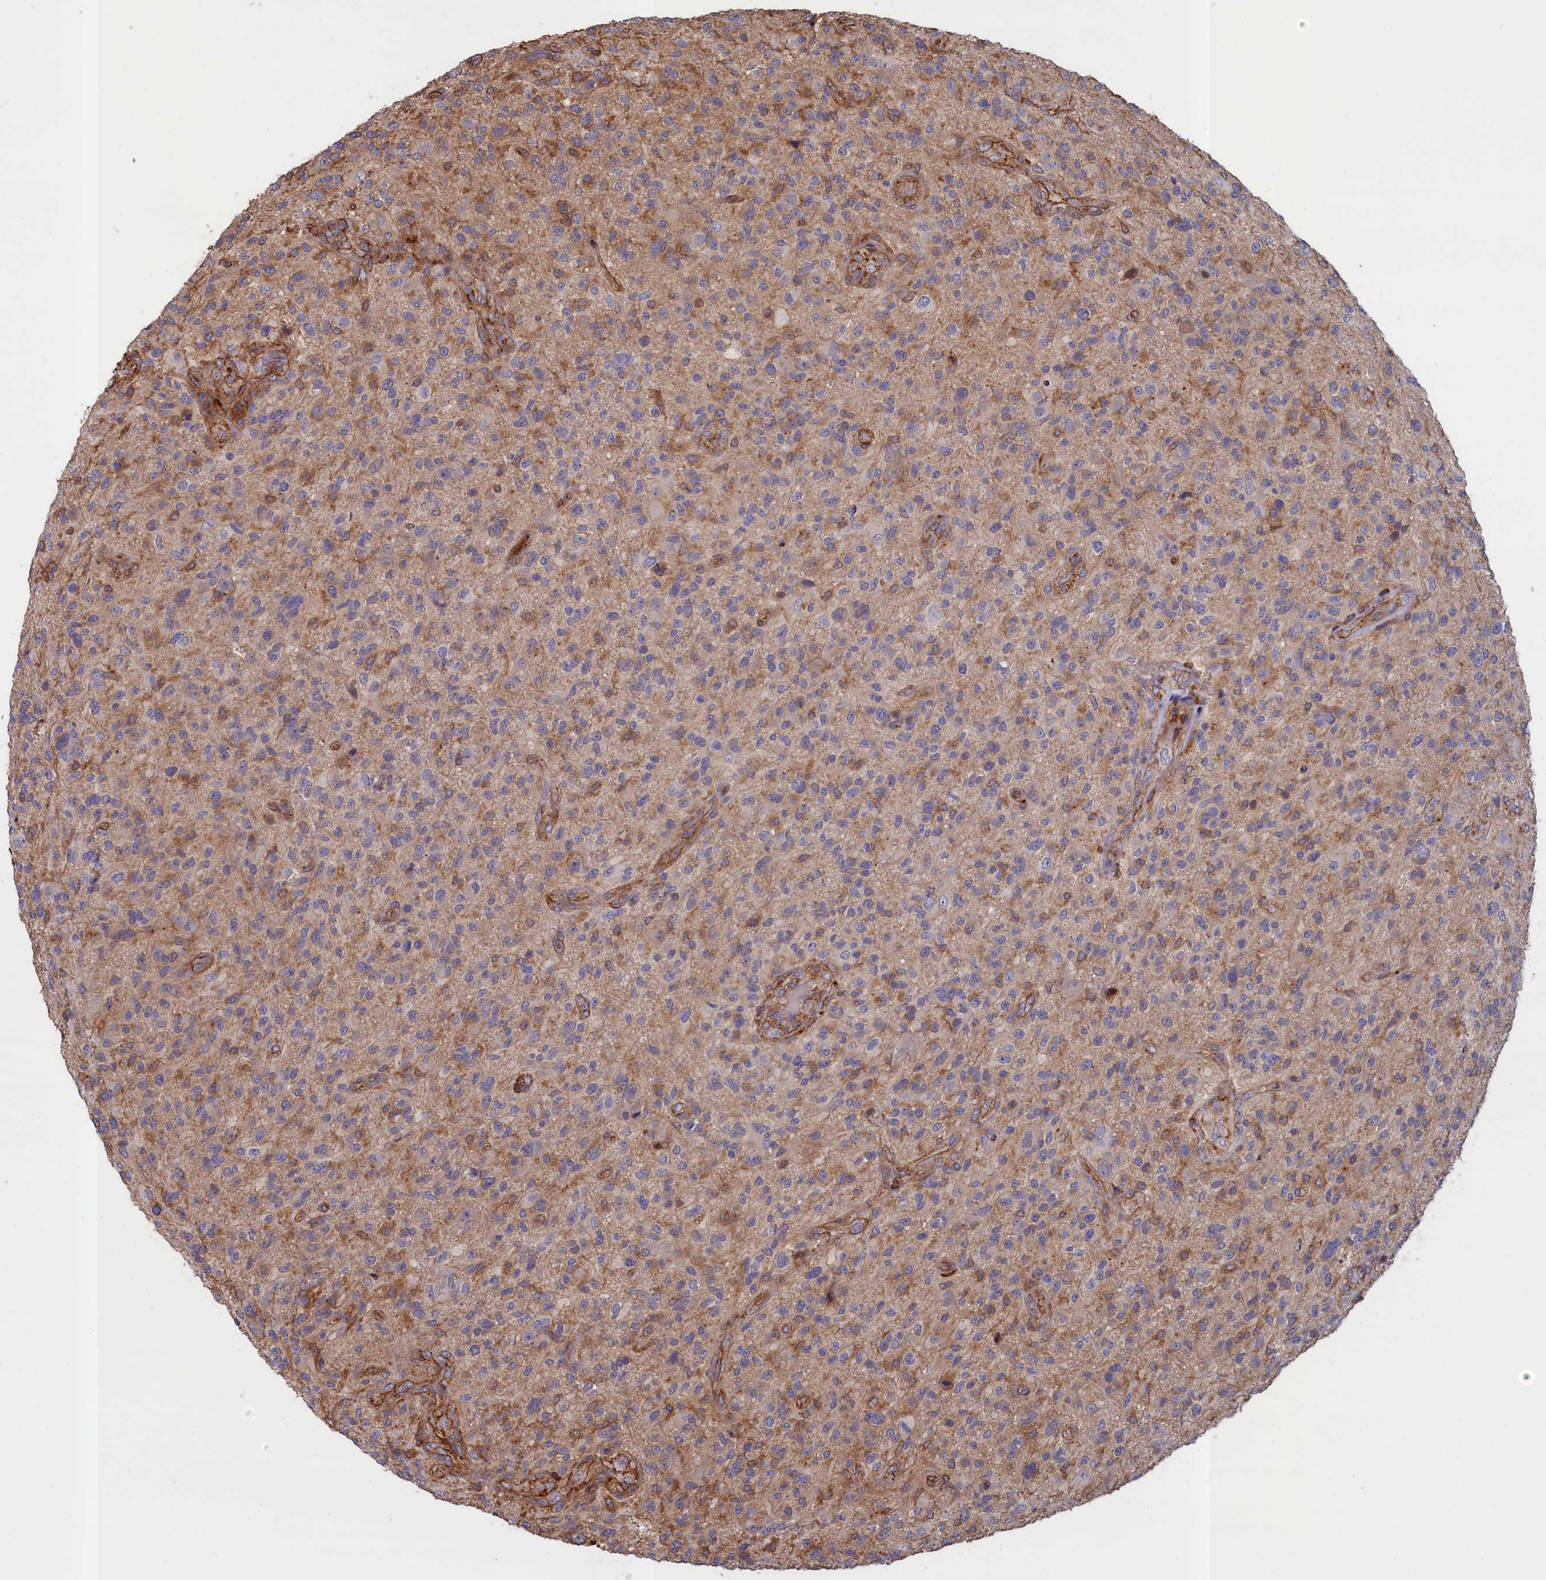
{"staining": {"intensity": "negative", "quantity": "none", "location": "none"}, "tissue": "glioma", "cell_type": "Tumor cells", "image_type": "cancer", "snomed": [{"axis": "morphology", "description": "Glioma, malignant, High grade"}, {"axis": "topography", "description": "Brain"}], "caption": "There is no significant staining in tumor cells of malignant high-grade glioma.", "gene": "ANKRD27", "patient": {"sex": "male", "age": 47}}